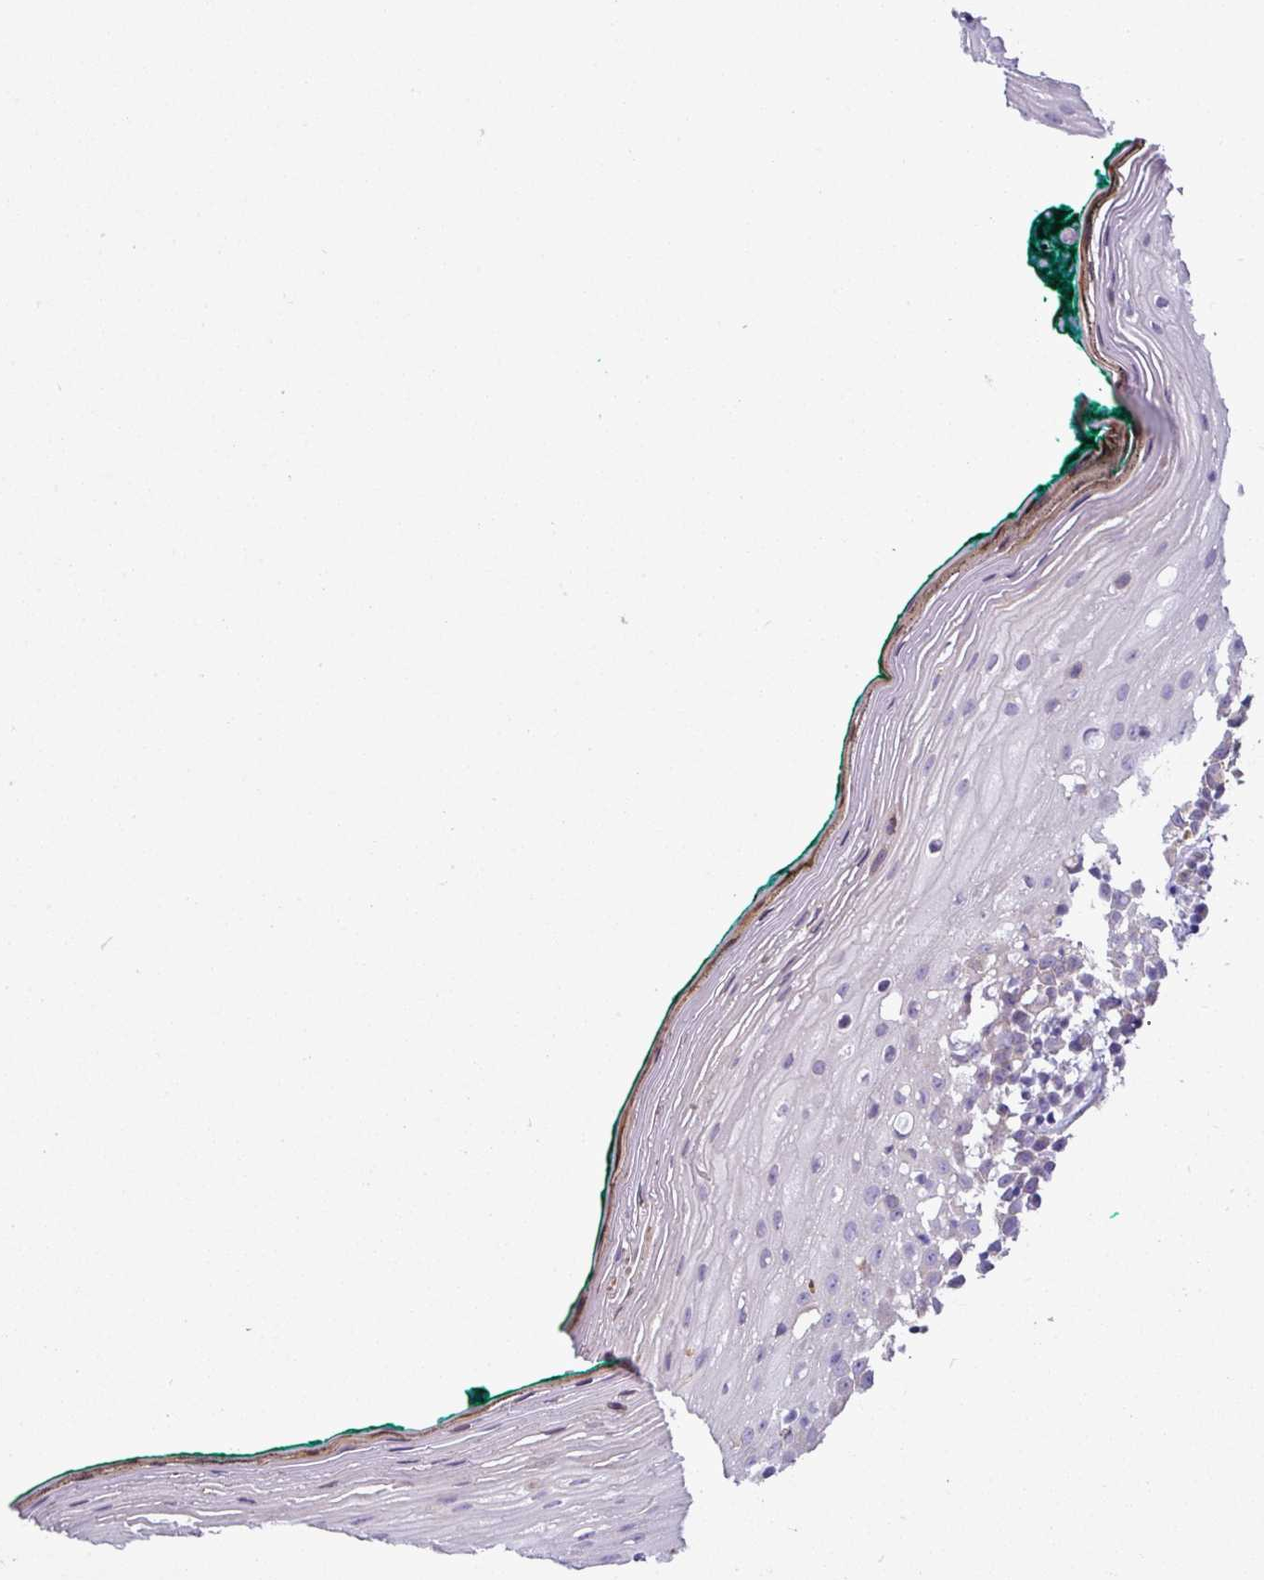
{"staining": {"intensity": "negative", "quantity": "none", "location": "none"}, "tissue": "oral mucosa", "cell_type": "Squamous epithelial cells", "image_type": "normal", "snomed": [{"axis": "morphology", "description": "Normal tissue, NOS"}, {"axis": "topography", "description": "Oral tissue"}], "caption": "Squamous epithelial cells are negative for brown protein staining in normal oral mucosa. (DAB immunohistochemistry visualized using brightfield microscopy, high magnification).", "gene": "TOR1AIP2", "patient": {"sex": "female", "age": 83}}